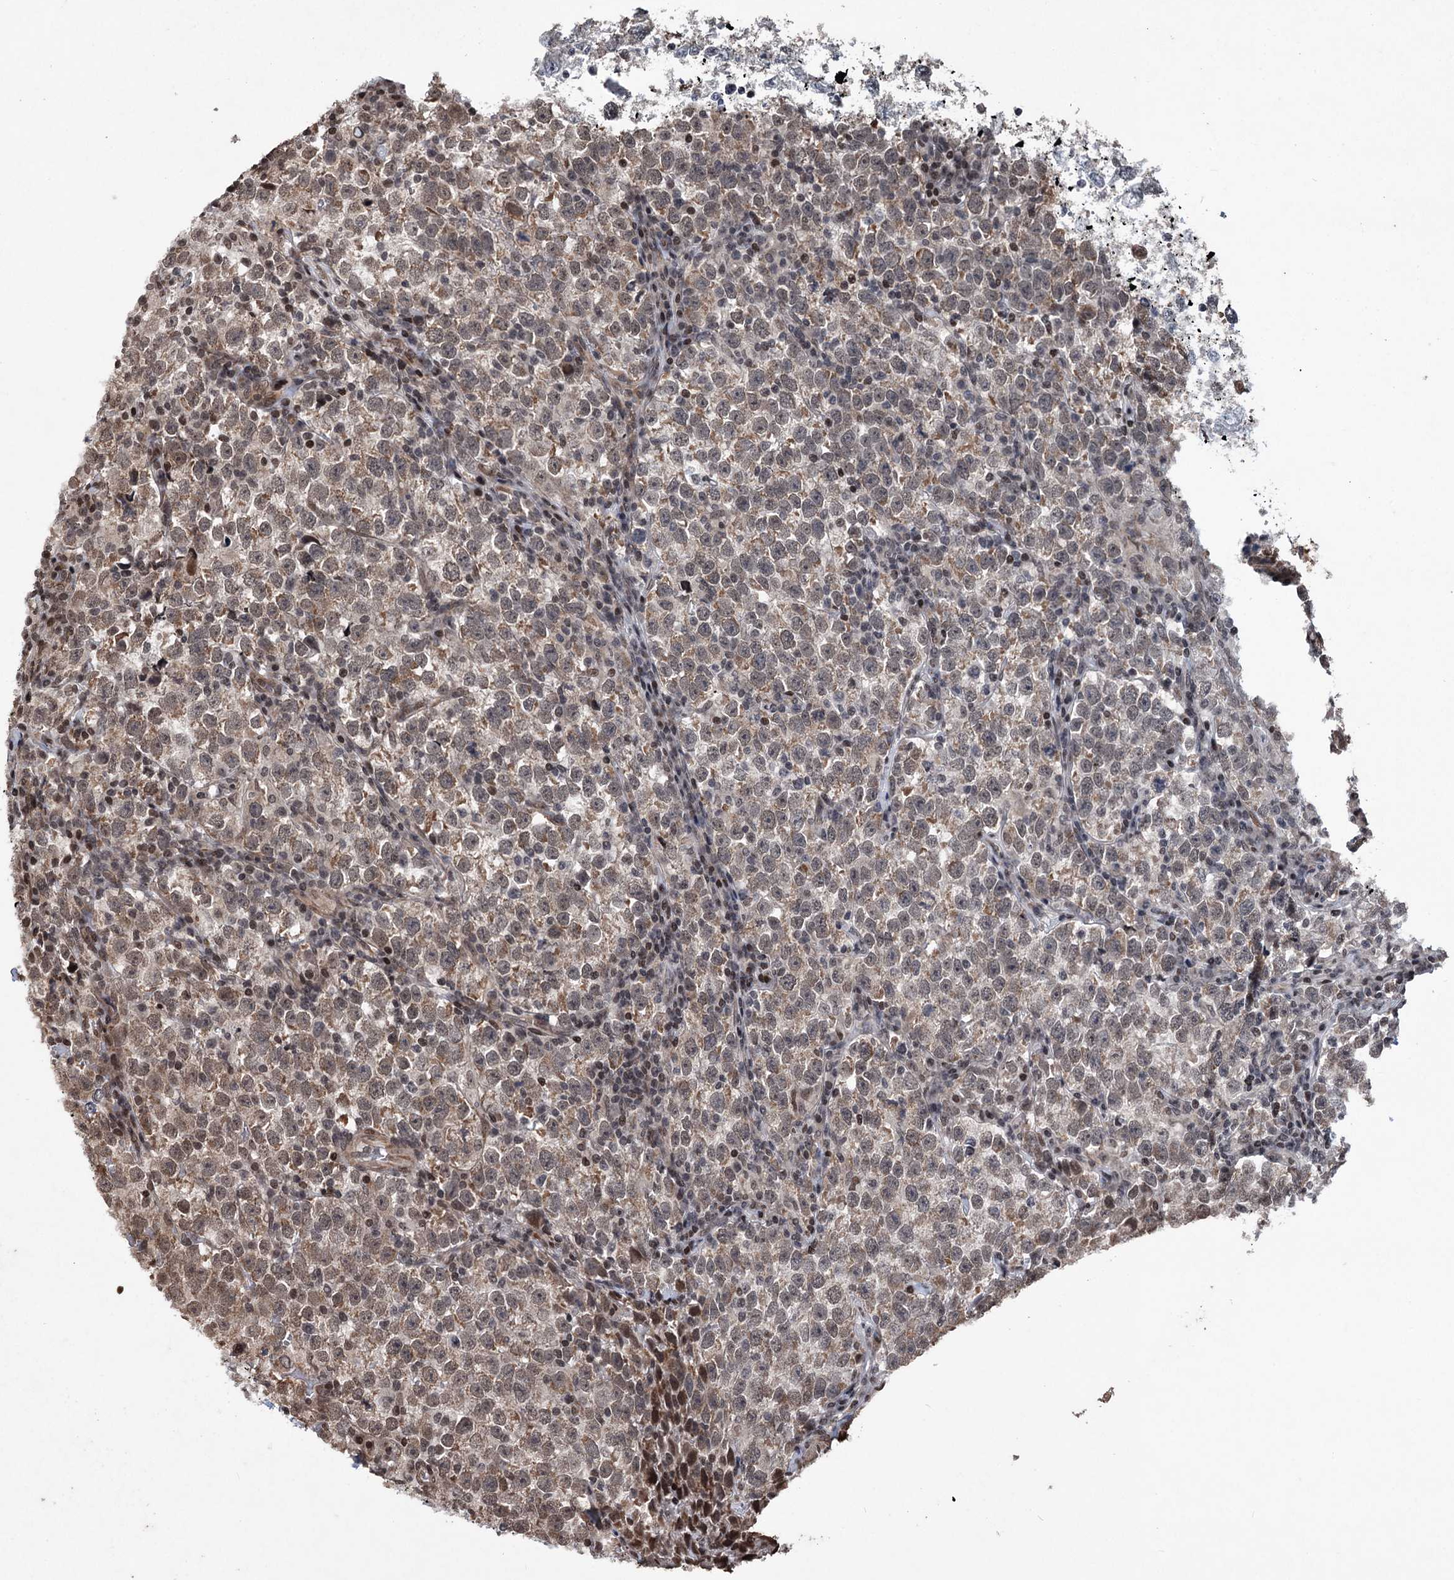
{"staining": {"intensity": "moderate", "quantity": "25%-75%", "location": "cytoplasmic/membranous,nuclear"}, "tissue": "testis cancer", "cell_type": "Tumor cells", "image_type": "cancer", "snomed": [{"axis": "morphology", "description": "Normal tissue, NOS"}, {"axis": "morphology", "description": "Seminoma, NOS"}, {"axis": "topography", "description": "Testis"}], "caption": "An immunohistochemistry histopathology image of tumor tissue is shown. Protein staining in brown labels moderate cytoplasmic/membranous and nuclear positivity in testis cancer within tumor cells.", "gene": "EYA4", "patient": {"sex": "male", "age": 43}}